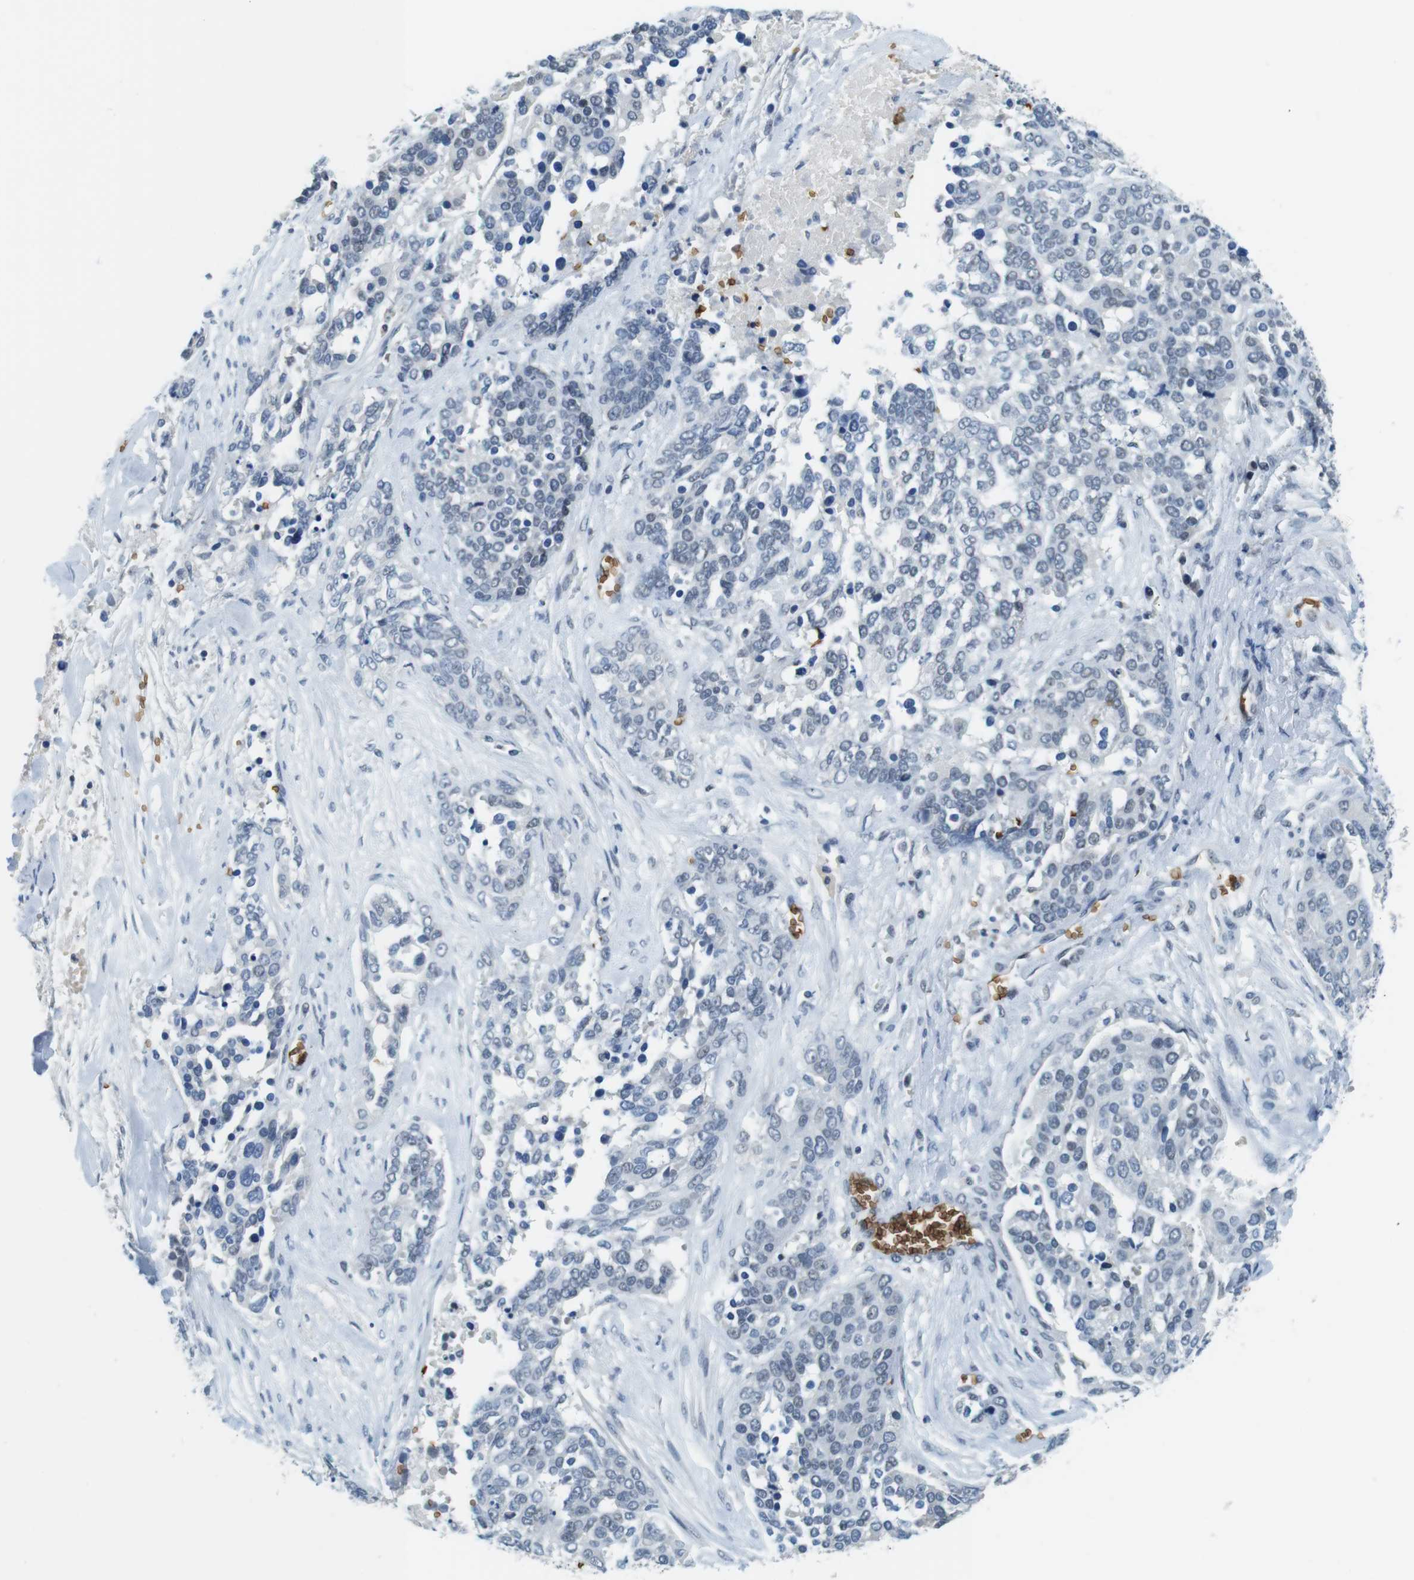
{"staining": {"intensity": "negative", "quantity": "none", "location": "none"}, "tissue": "ovarian cancer", "cell_type": "Tumor cells", "image_type": "cancer", "snomed": [{"axis": "morphology", "description": "Cystadenocarcinoma, serous, NOS"}, {"axis": "topography", "description": "Ovary"}], "caption": "This photomicrograph is of ovarian cancer (serous cystadenocarcinoma) stained with immunohistochemistry (IHC) to label a protein in brown with the nuclei are counter-stained blue. There is no expression in tumor cells.", "gene": "SLC4A1", "patient": {"sex": "female", "age": 44}}